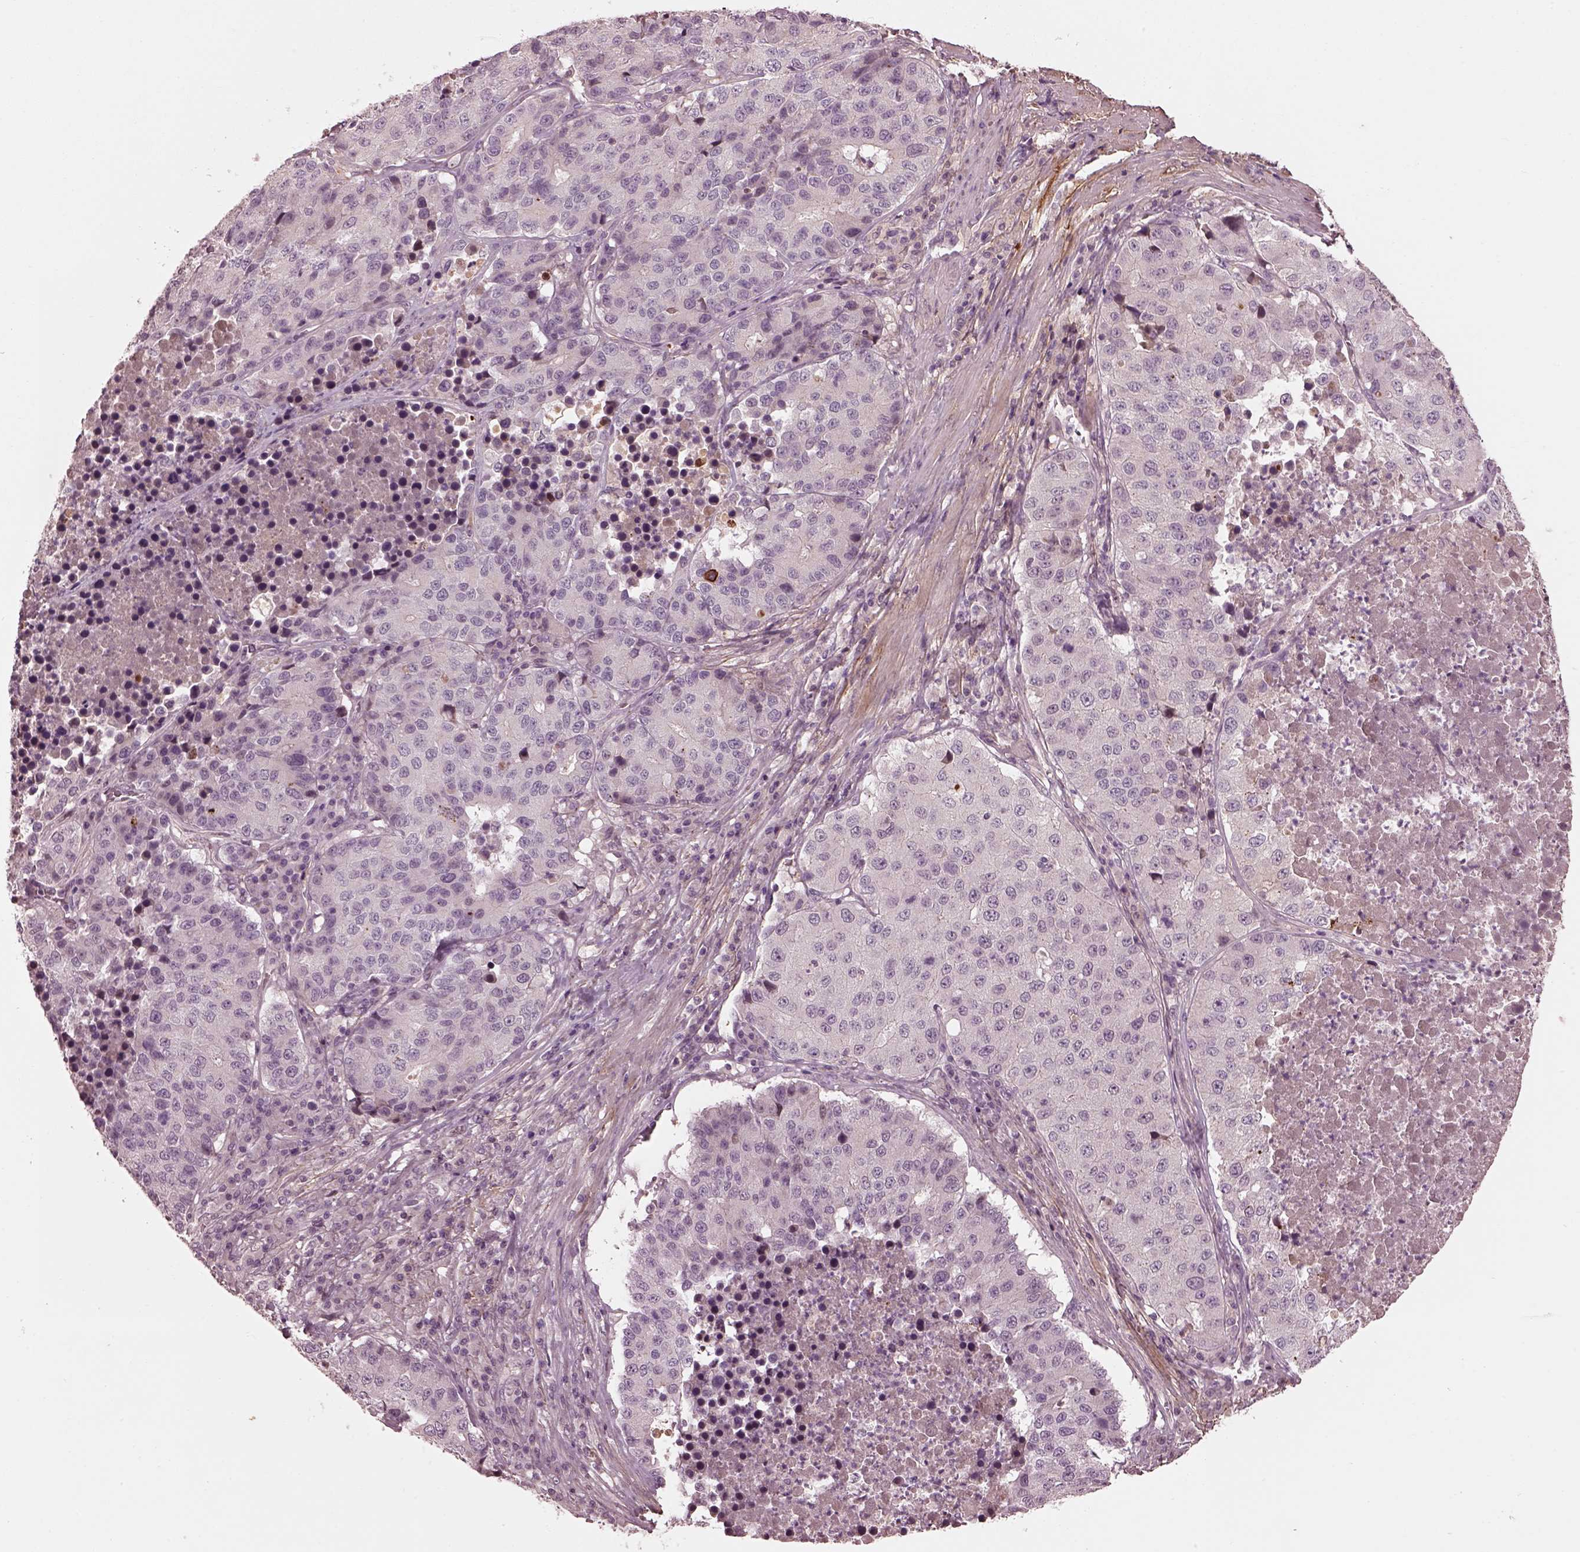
{"staining": {"intensity": "negative", "quantity": "none", "location": "none"}, "tissue": "stomach cancer", "cell_type": "Tumor cells", "image_type": "cancer", "snomed": [{"axis": "morphology", "description": "Adenocarcinoma, NOS"}, {"axis": "topography", "description": "Stomach"}], "caption": "Immunohistochemistry photomicrograph of neoplastic tissue: stomach cancer stained with DAB demonstrates no significant protein expression in tumor cells.", "gene": "EFEMP1", "patient": {"sex": "male", "age": 71}}